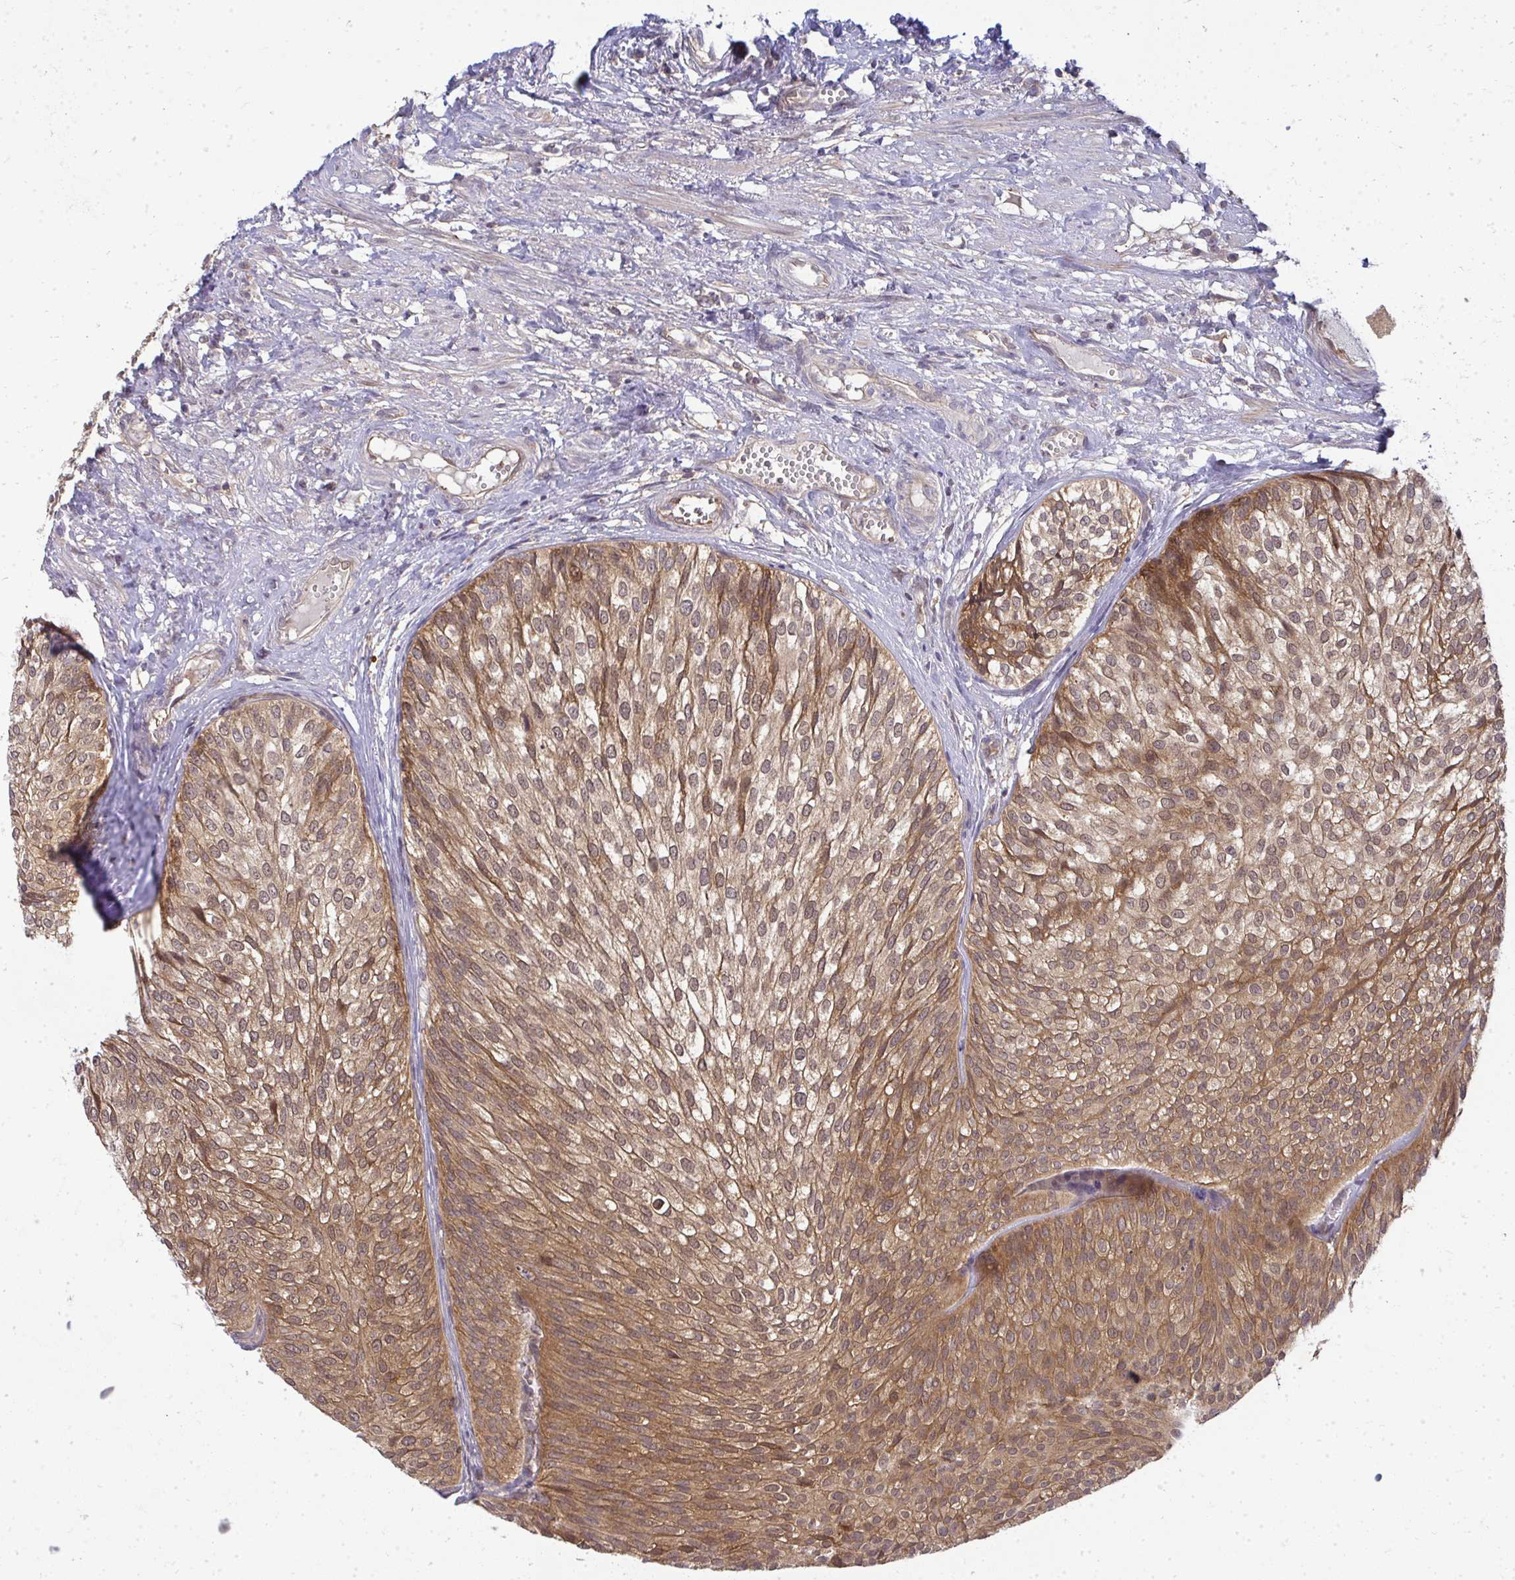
{"staining": {"intensity": "moderate", "quantity": ">75%", "location": "cytoplasmic/membranous"}, "tissue": "urothelial cancer", "cell_type": "Tumor cells", "image_type": "cancer", "snomed": [{"axis": "morphology", "description": "Urothelial carcinoma, Low grade"}, {"axis": "topography", "description": "Urinary bladder"}], "caption": "Immunohistochemistry photomicrograph of urothelial cancer stained for a protein (brown), which demonstrates medium levels of moderate cytoplasmic/membranous expression in approximately >75% of tumor cells.", "gene": "HDHD2", "patient": {"sex": "male", "age": 91}}